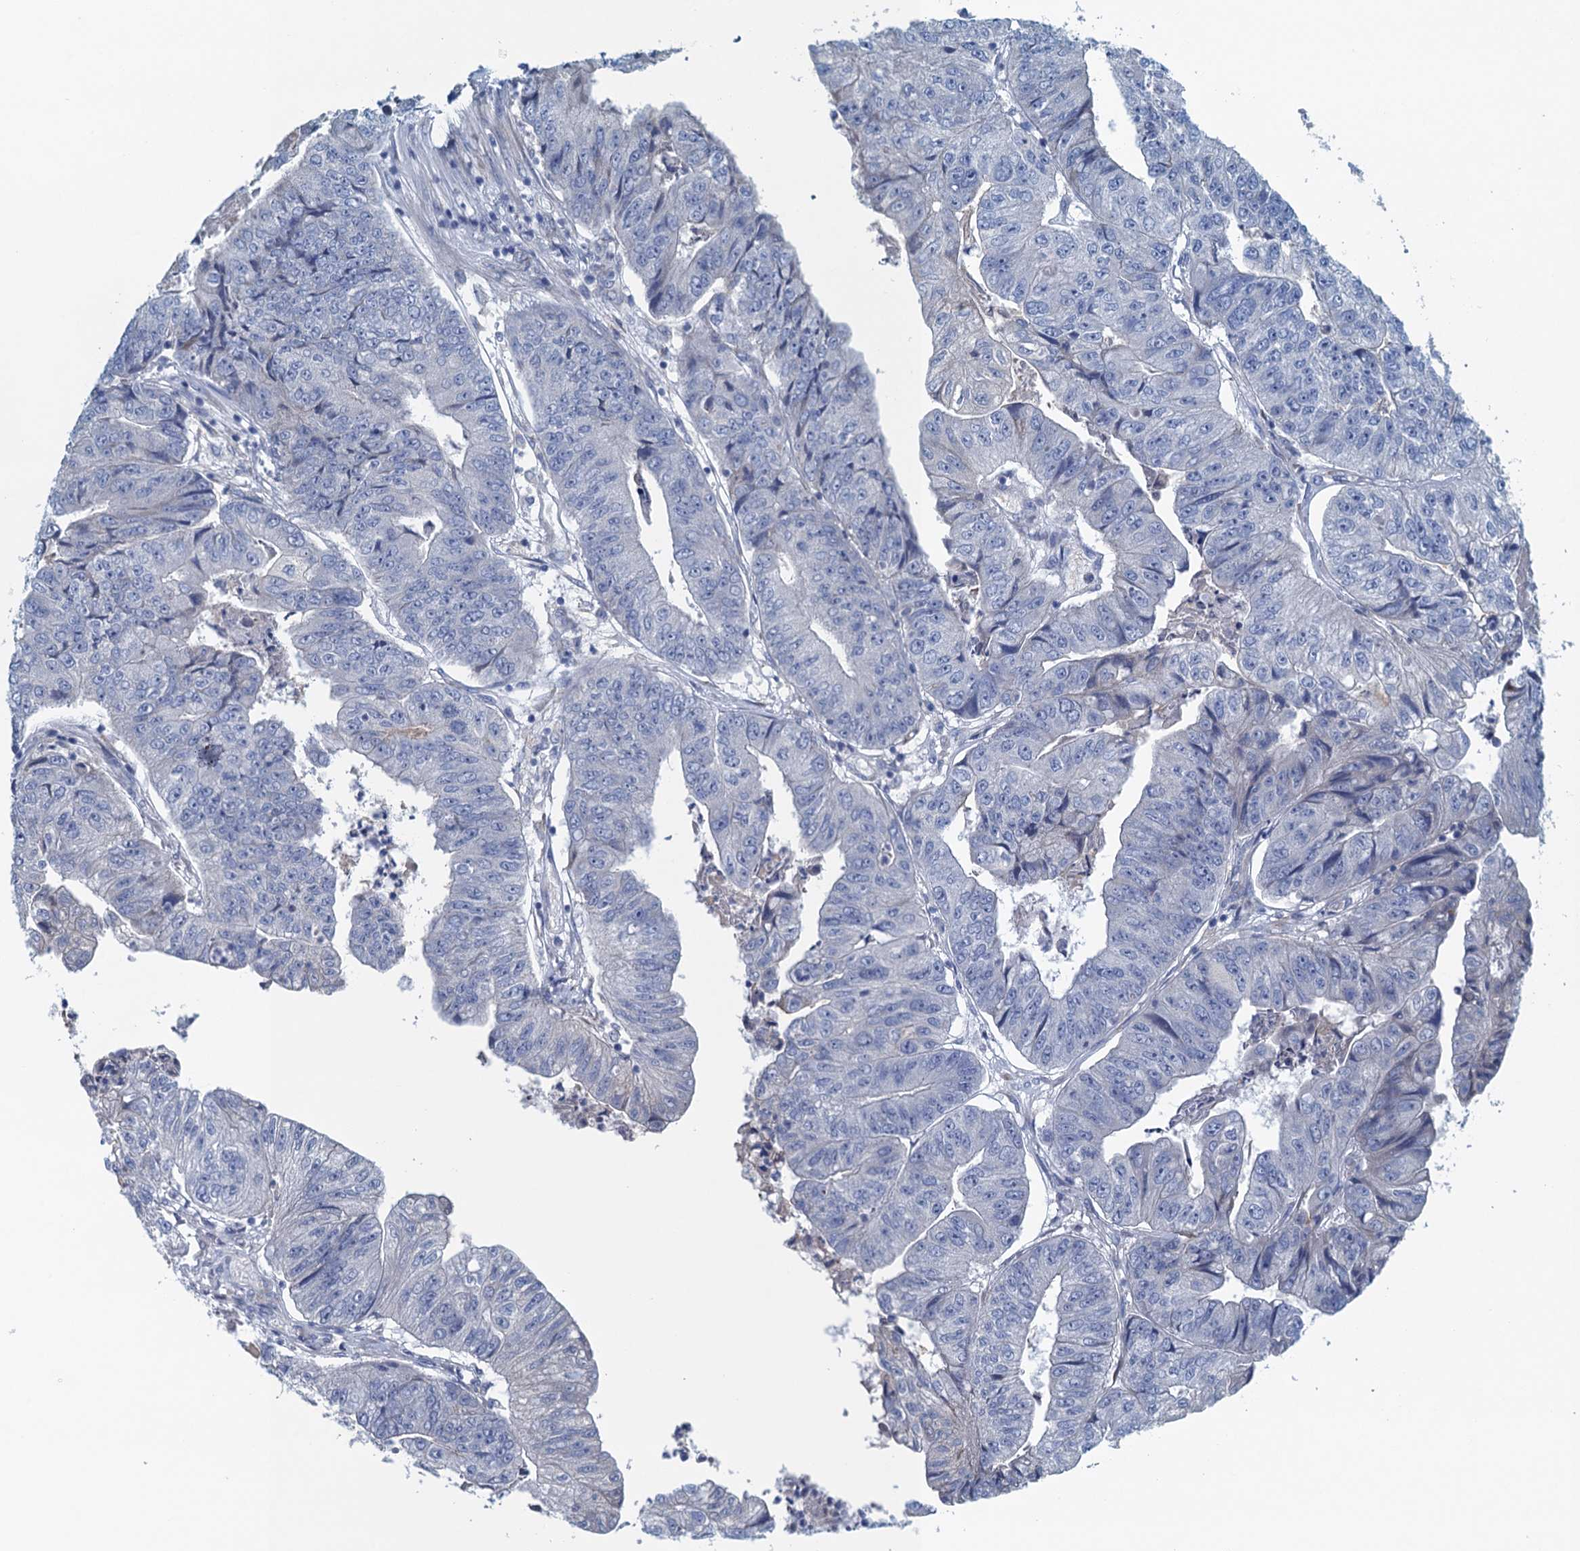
{"staining": {"intensity": "negative", "quantity": "none", "location": "none"}, "tissue": "colorectal cancer", "cell_type": "Tumor cells", "image_type": "cancer", "snomed": [{"axis": "morphology", "description": "Adenocarcinoma, NOS"}, {"axis": "topography", "description": "Colon"}], "caption": "High power microscopy histopathology image of an immunohistochemistry (IHC) image of adenocarcinoma (colorectal), revealing no significant positivity in tumor cells.", "gene": "C10orf88", "patient": {"sex": "female", "age": 67}}